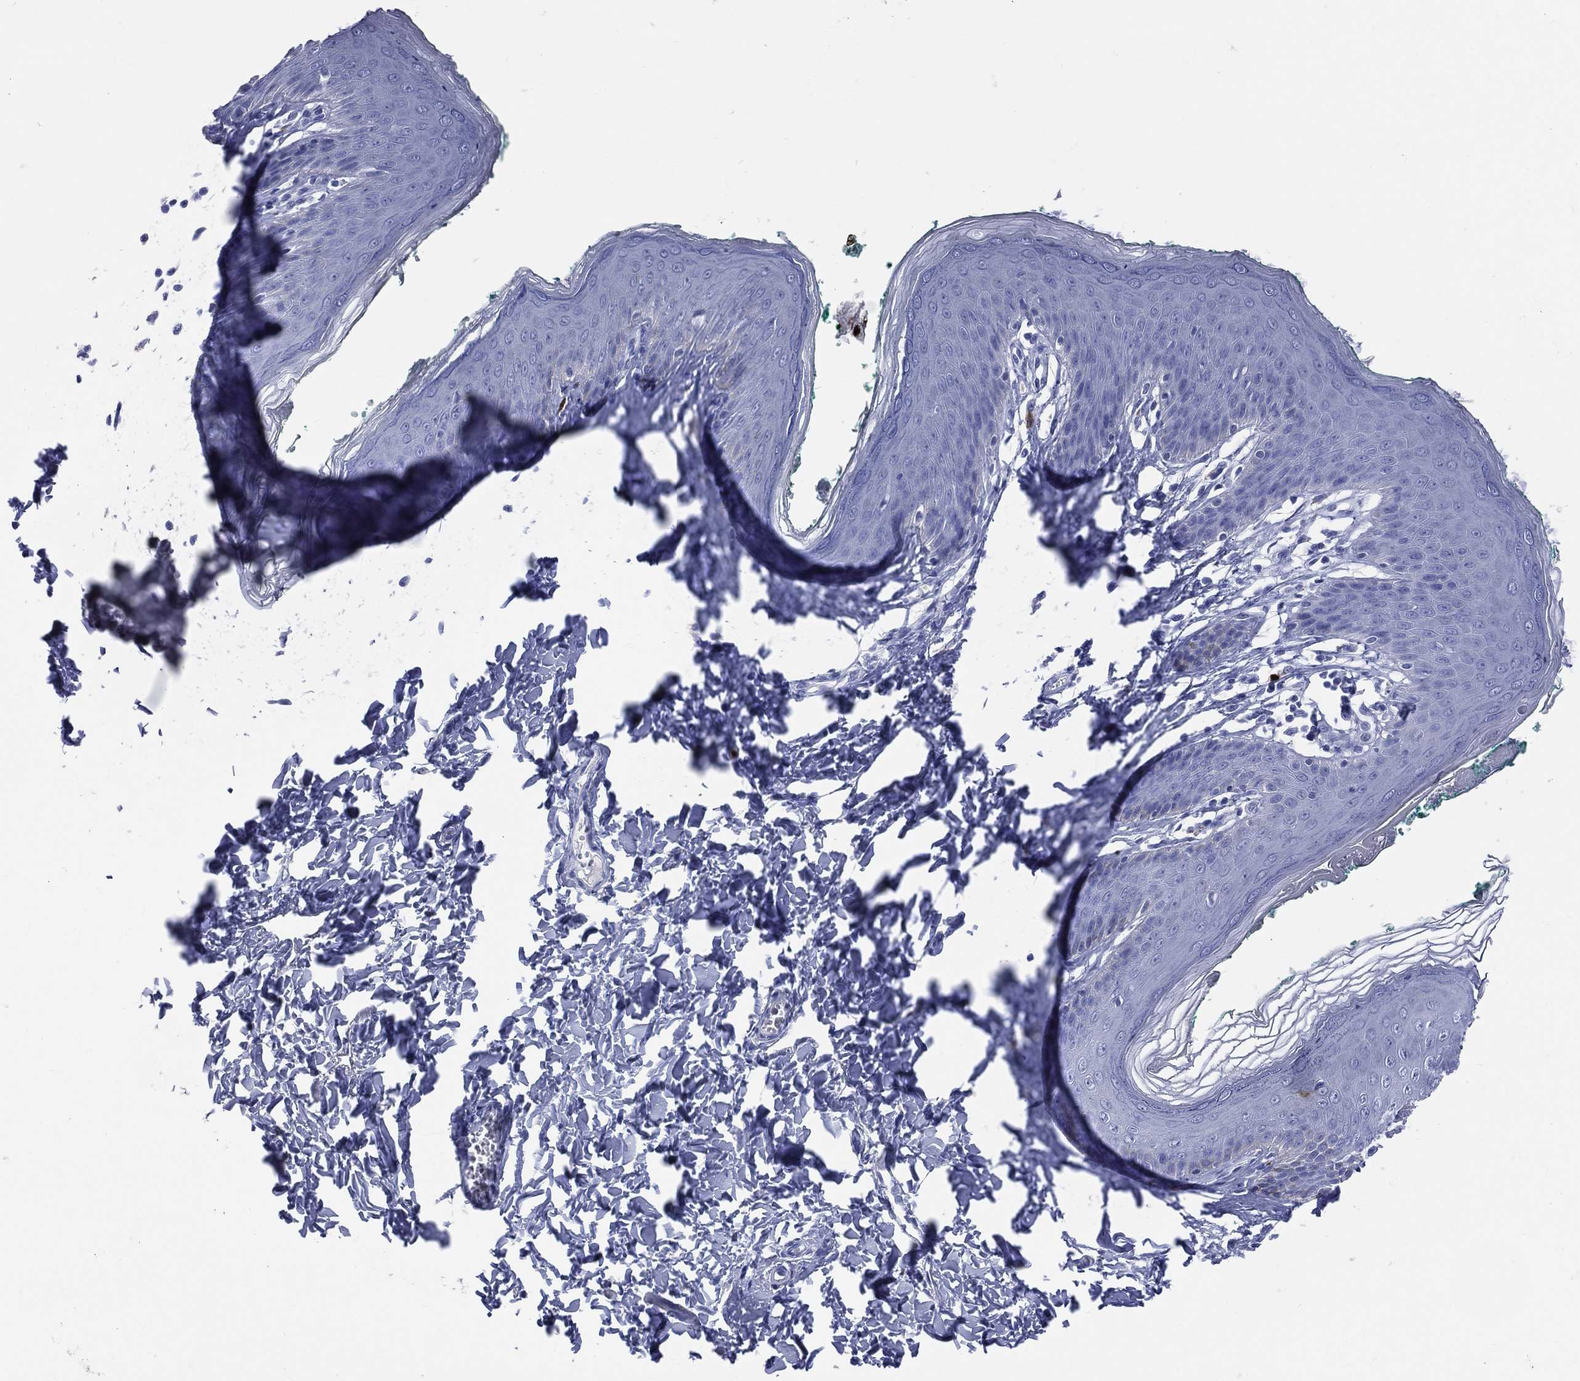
{"staining": {"intensity": "negative", "quantity": "none", "location": "none"}, "tissue": "skin", "cell_type": "Epidermal cells", "image_type": "normal", "snomed": [{"axis": "morphology", "description": "Normal tissue, NOS"}, {"axis": "topography", "description": "Vulva"}], "caption": "This image is of benign skin stained with immunohistochemistry to label a protein in brown with the nuclei are counter-stained blue. There is no expression in epidermal cells.", "gene": "PGLYRP1", "patient": {"sex": "female", "age": 66}}